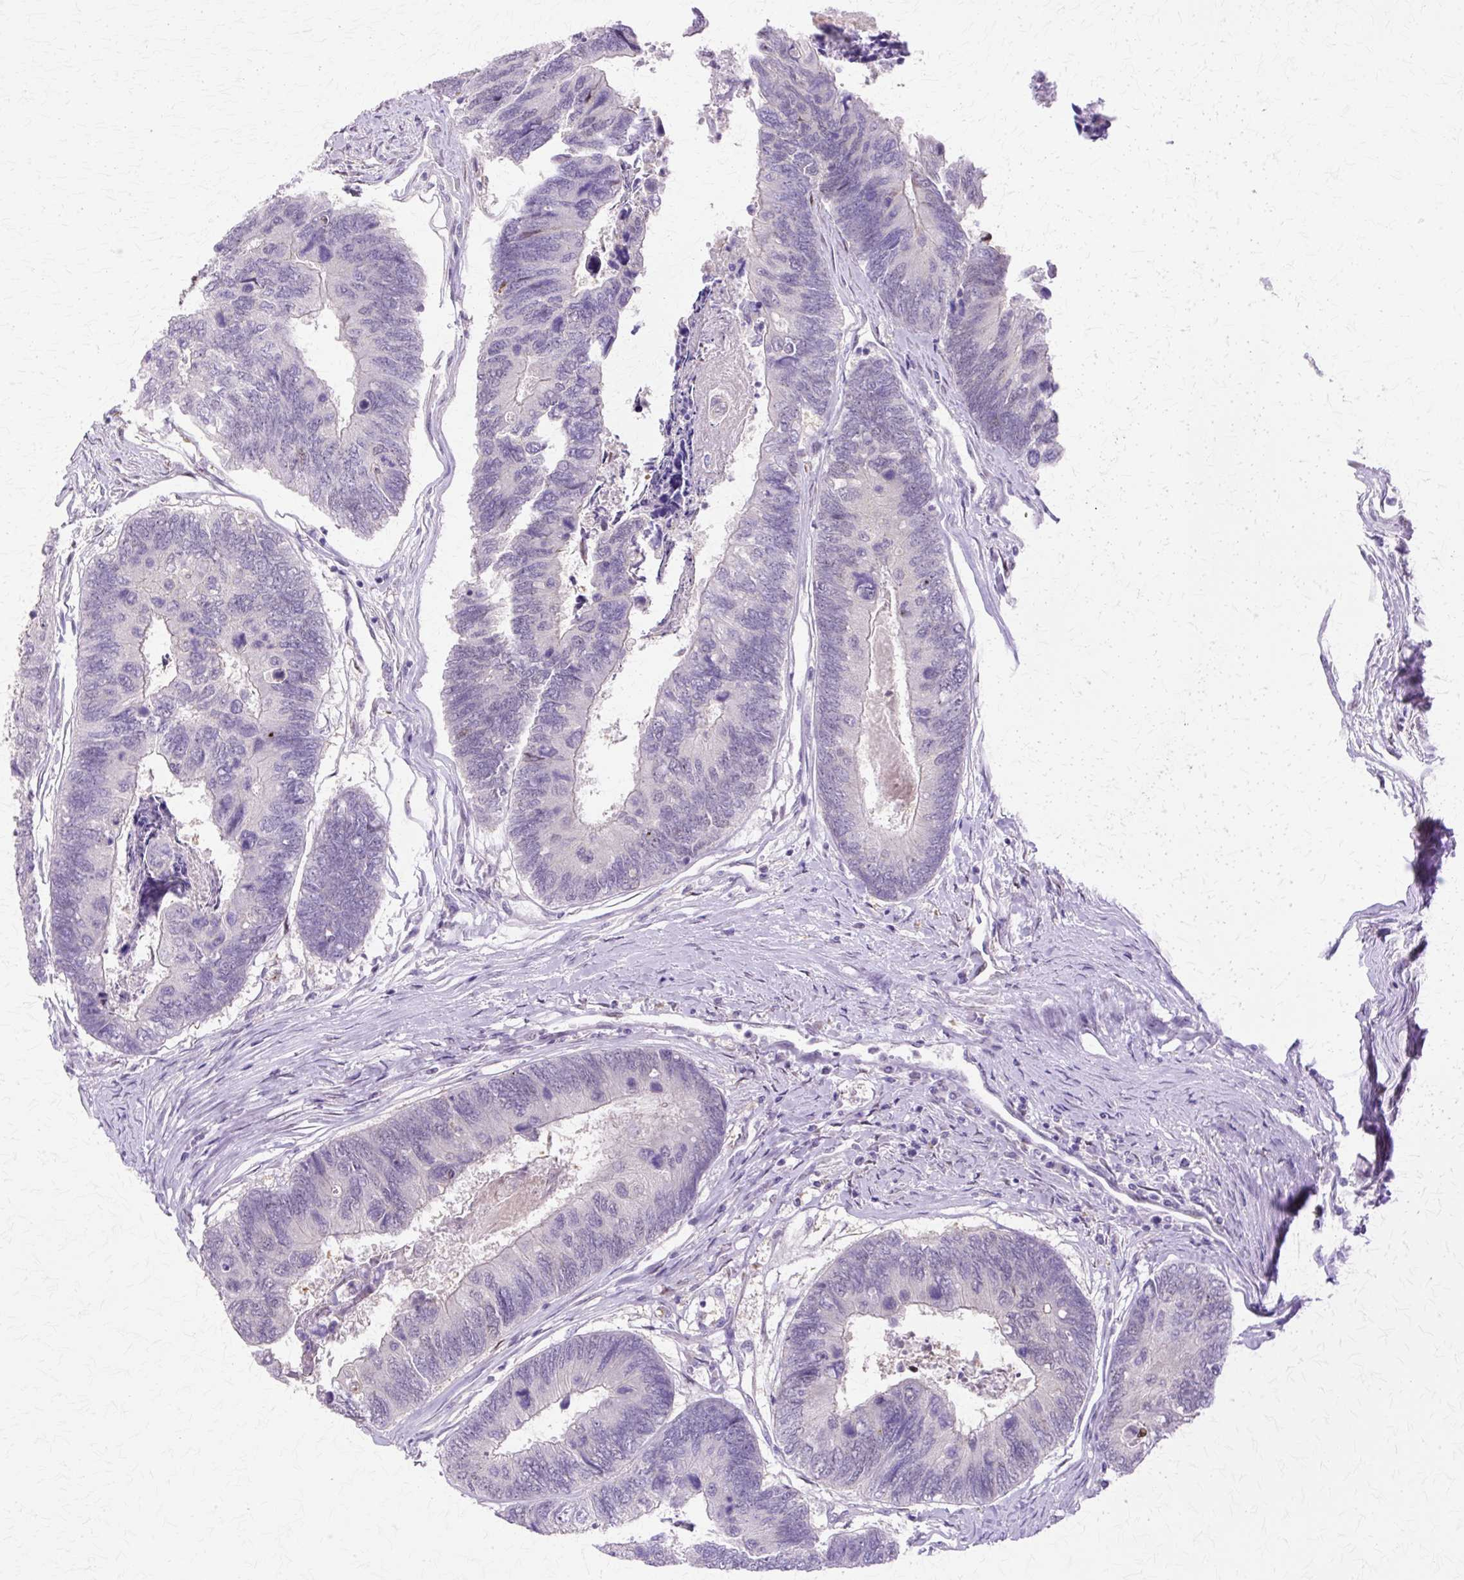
{"staining": {"intensity": "negative", "quantity": "none", "location": "none"}, "tissue": "colorectal cancer", "cell_type": "Tumor cells", "image_type": "cancer", "snomed": [{"axis": "morphology", "description": "Adenocarcinoma, NOS"}, {"axis": "topography", "description": "Colon"}], "caption": "Human colorectal cancer (adenocarcinoma) stained for a protein using immunohistochemistry reveals no staining in tumor cells.", "gene": "HSPA8", "patient": {"sex": "female", "age": 67}}